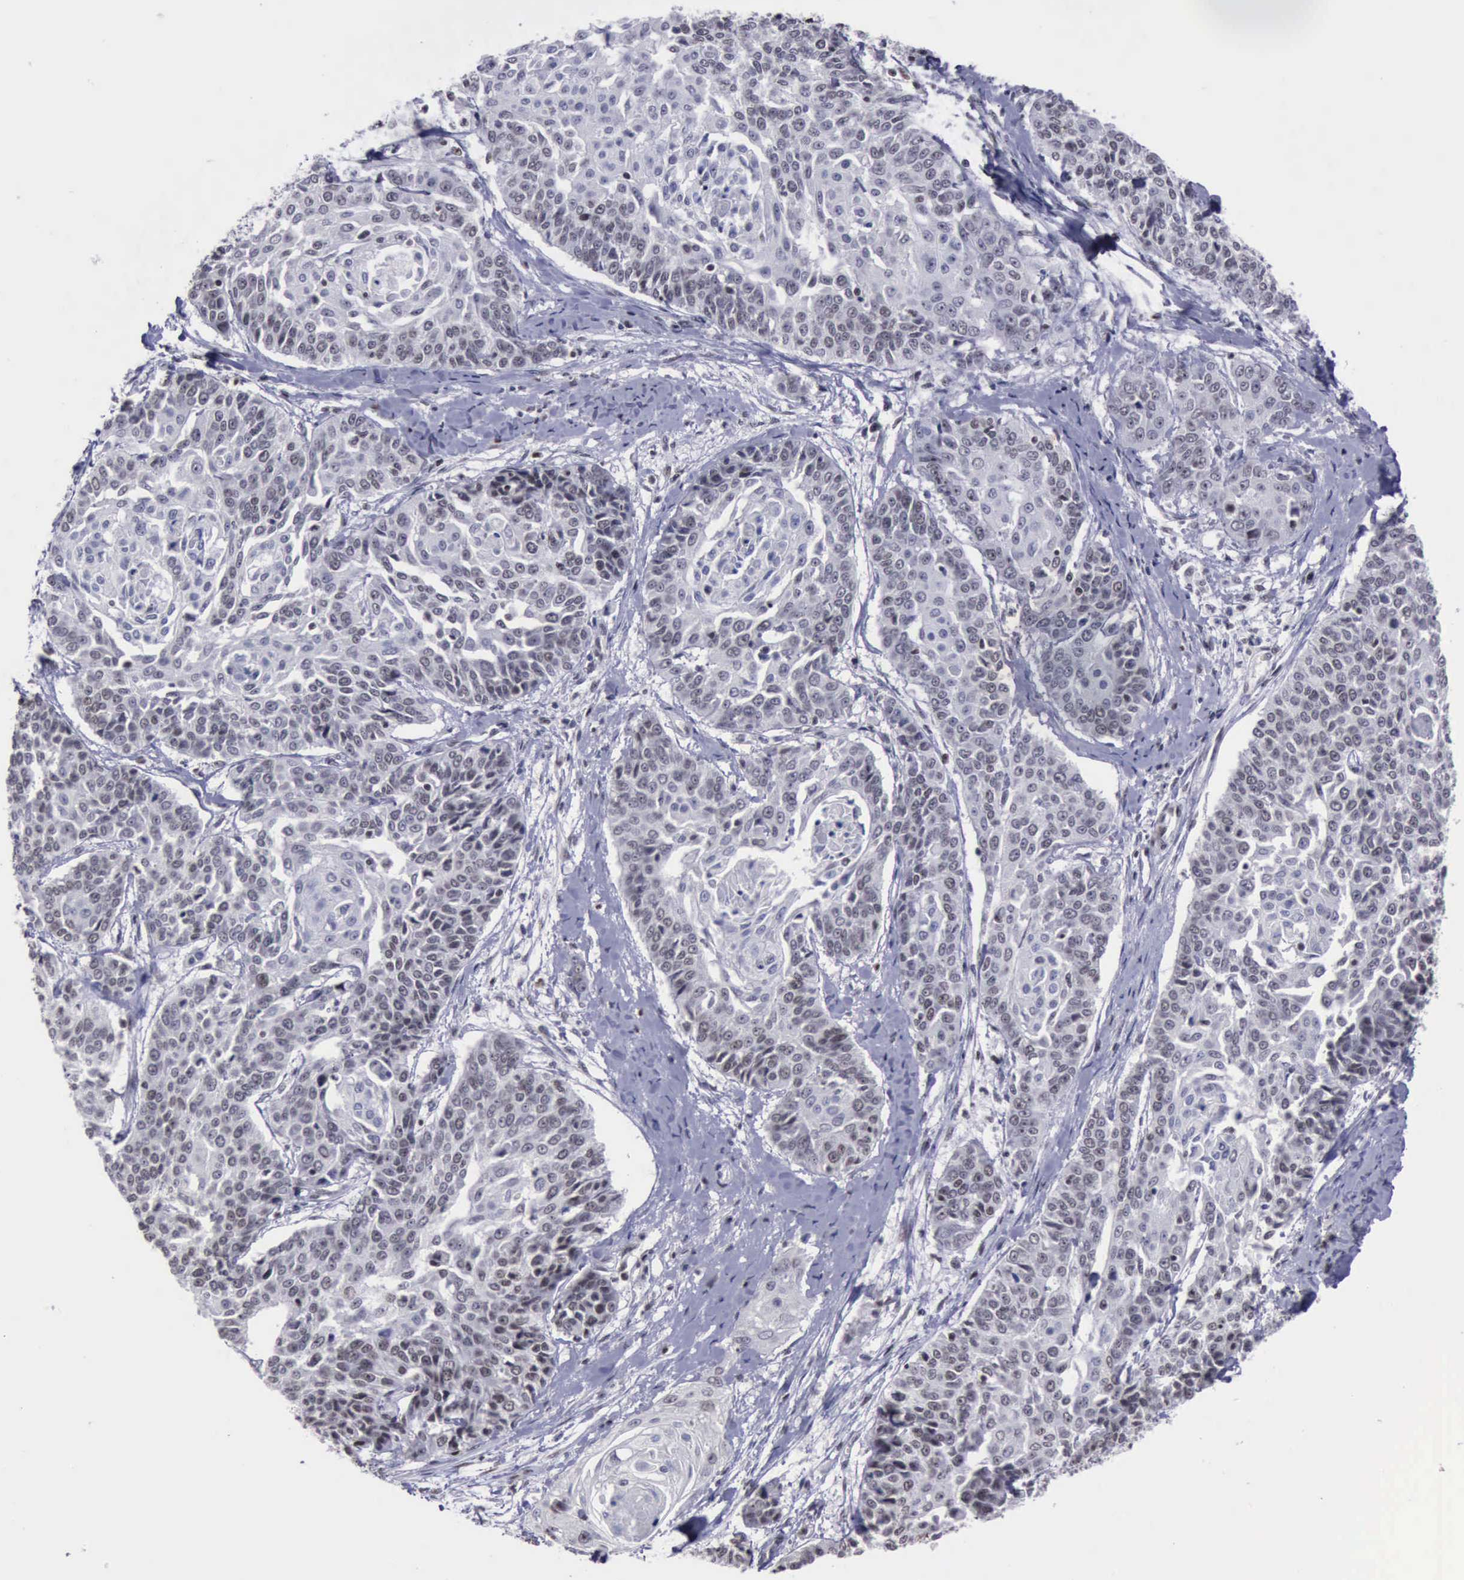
{"staining": {"intensity": "negative", "quantity": "none", "location": "none"}, "tissue": "cervical cancer", "cell_type": "Tumor cells", "image_type": "cancer", "snomed": [{"axis": "morphology", "description": "Squamous cell carcinoma, NOS"}, {"axis": "topography", "description": "Cervix"}], "caption": "Human cervical squamous cell carcinoma stained for a protein using IHC reveals no expression in tumor cells.", "gene": "YY1", "patient": {"sex": "female", "age": 64}}